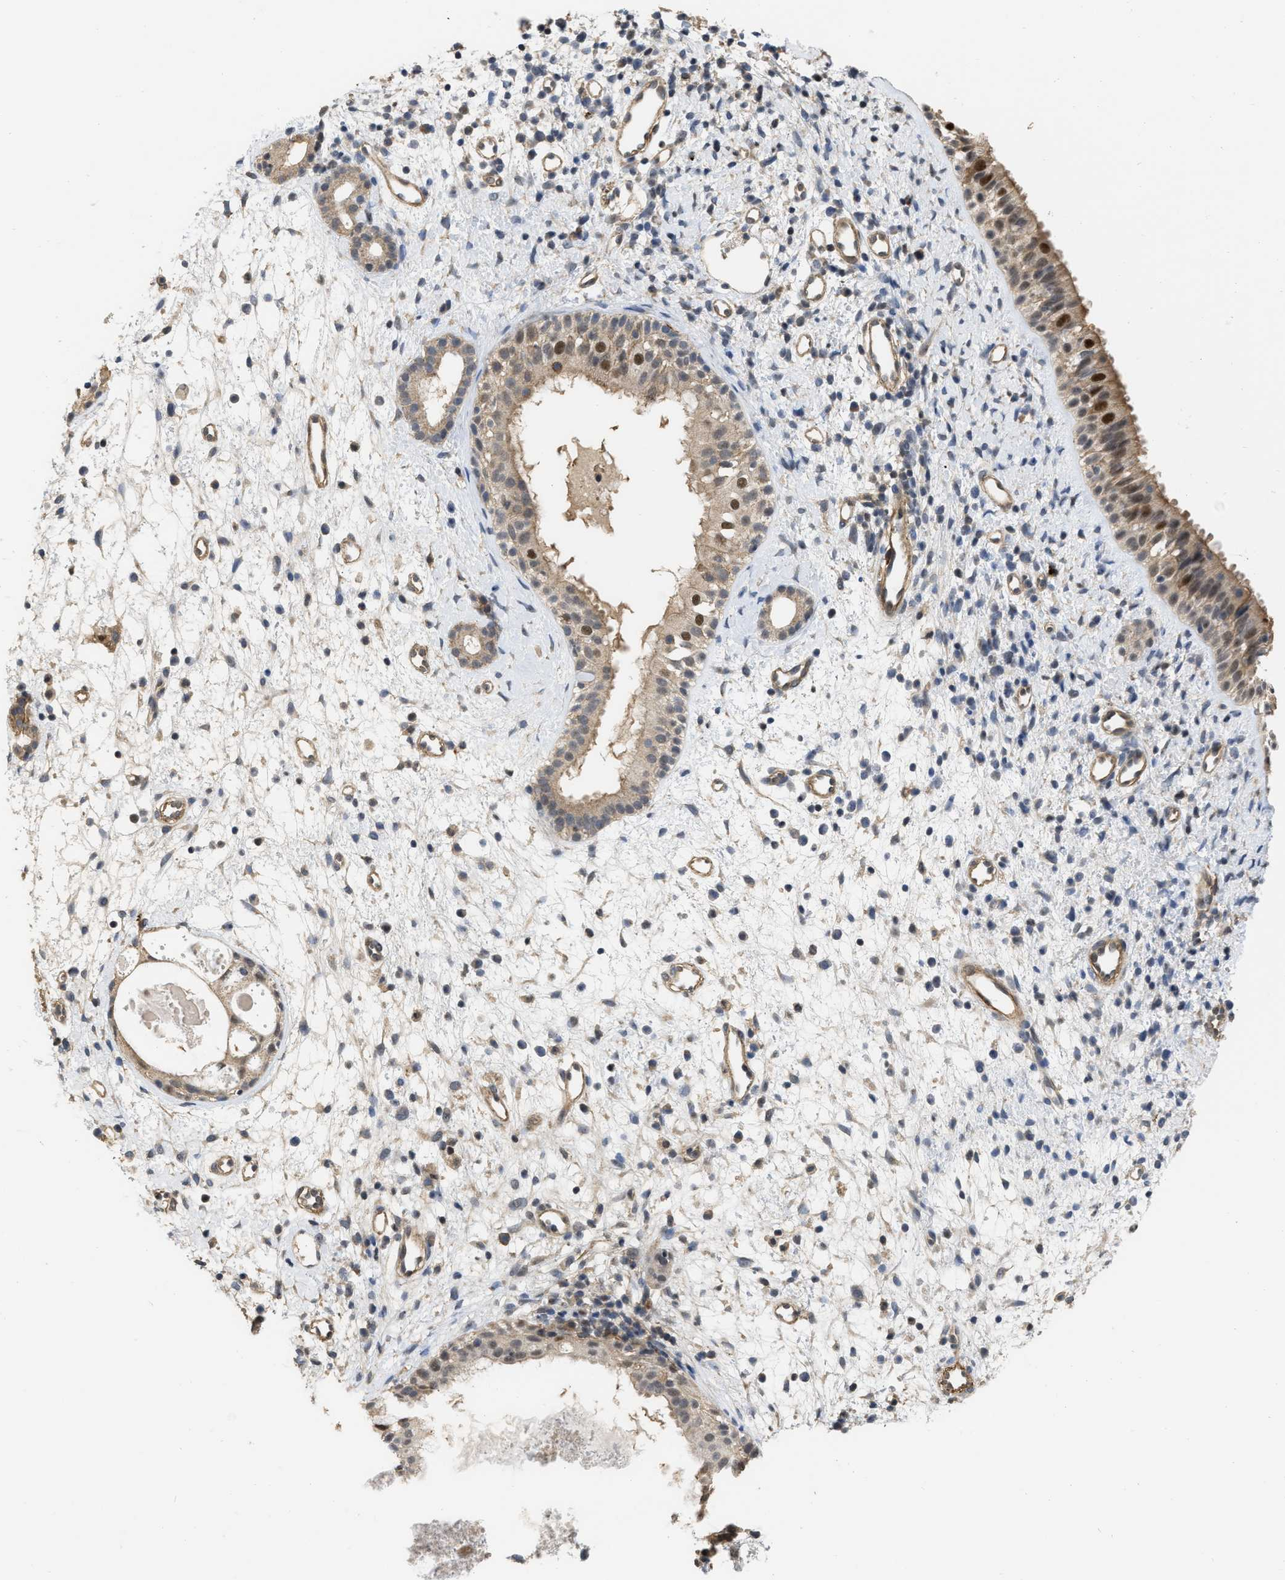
{"staining": {"intensity": "moderate", "quantity": ">75%", "location": "cytoplasmic/membranous,nuclear"}, "tissue": "nasopharynx", "cell_type": "Respiratory epithelial cells", "image_type": "normal", "snomed": [{"axis": "morphology", "description": "Normal tissue, NOS"}, {"axis": "topography", "description": "Nasopharynx"}], "caption": "Protein analysis of unremarkable nasopharynx reveals moderate cytoplasmic/membranous,nuclear expression in about >75% of respiratory epithelial cells.", "gene": "NAPEPLD", "patient": {"sex": "male", "age": 22}}